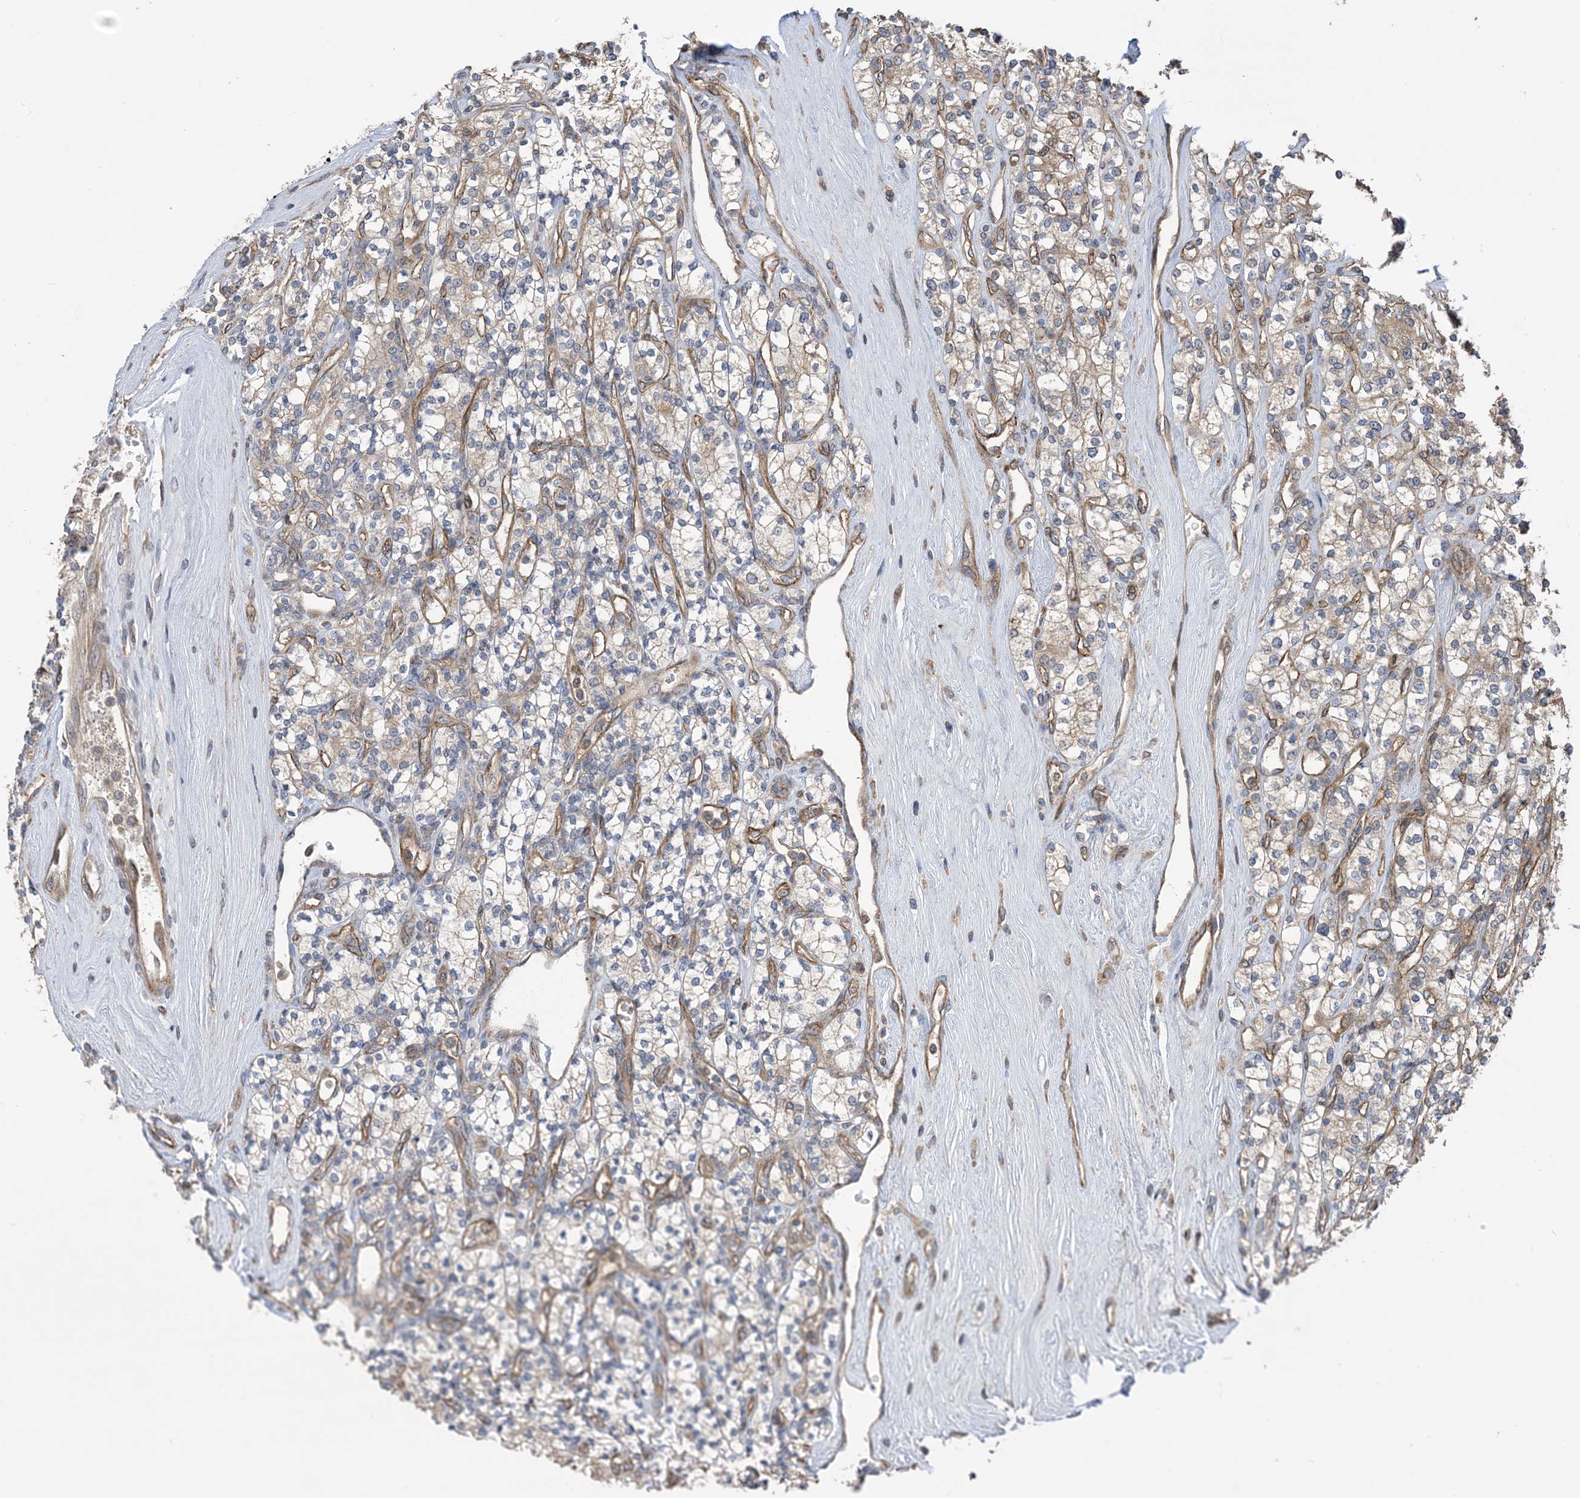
{"staining": {"intensity": "moderate", "quantity": "<25%", "location": "cytoplasmic/membranous"}, "tissue": "renal cancer", "cell_type": "Tumor cells", "image_type": "cancer", "snomed": [{"axis": "morphology", "description": "Adenocarcinoma, NOS"}, {"axis": "topography", "description": "Kidney"}], "caption": "The histopathology image exhibits staining of renal cancer, revealing moderate cytoplasmic/membranous protein expression (brown color) within tumor cells.", "gene": "CLEC16A", "patient": {"sex": "male", "age": 77}}